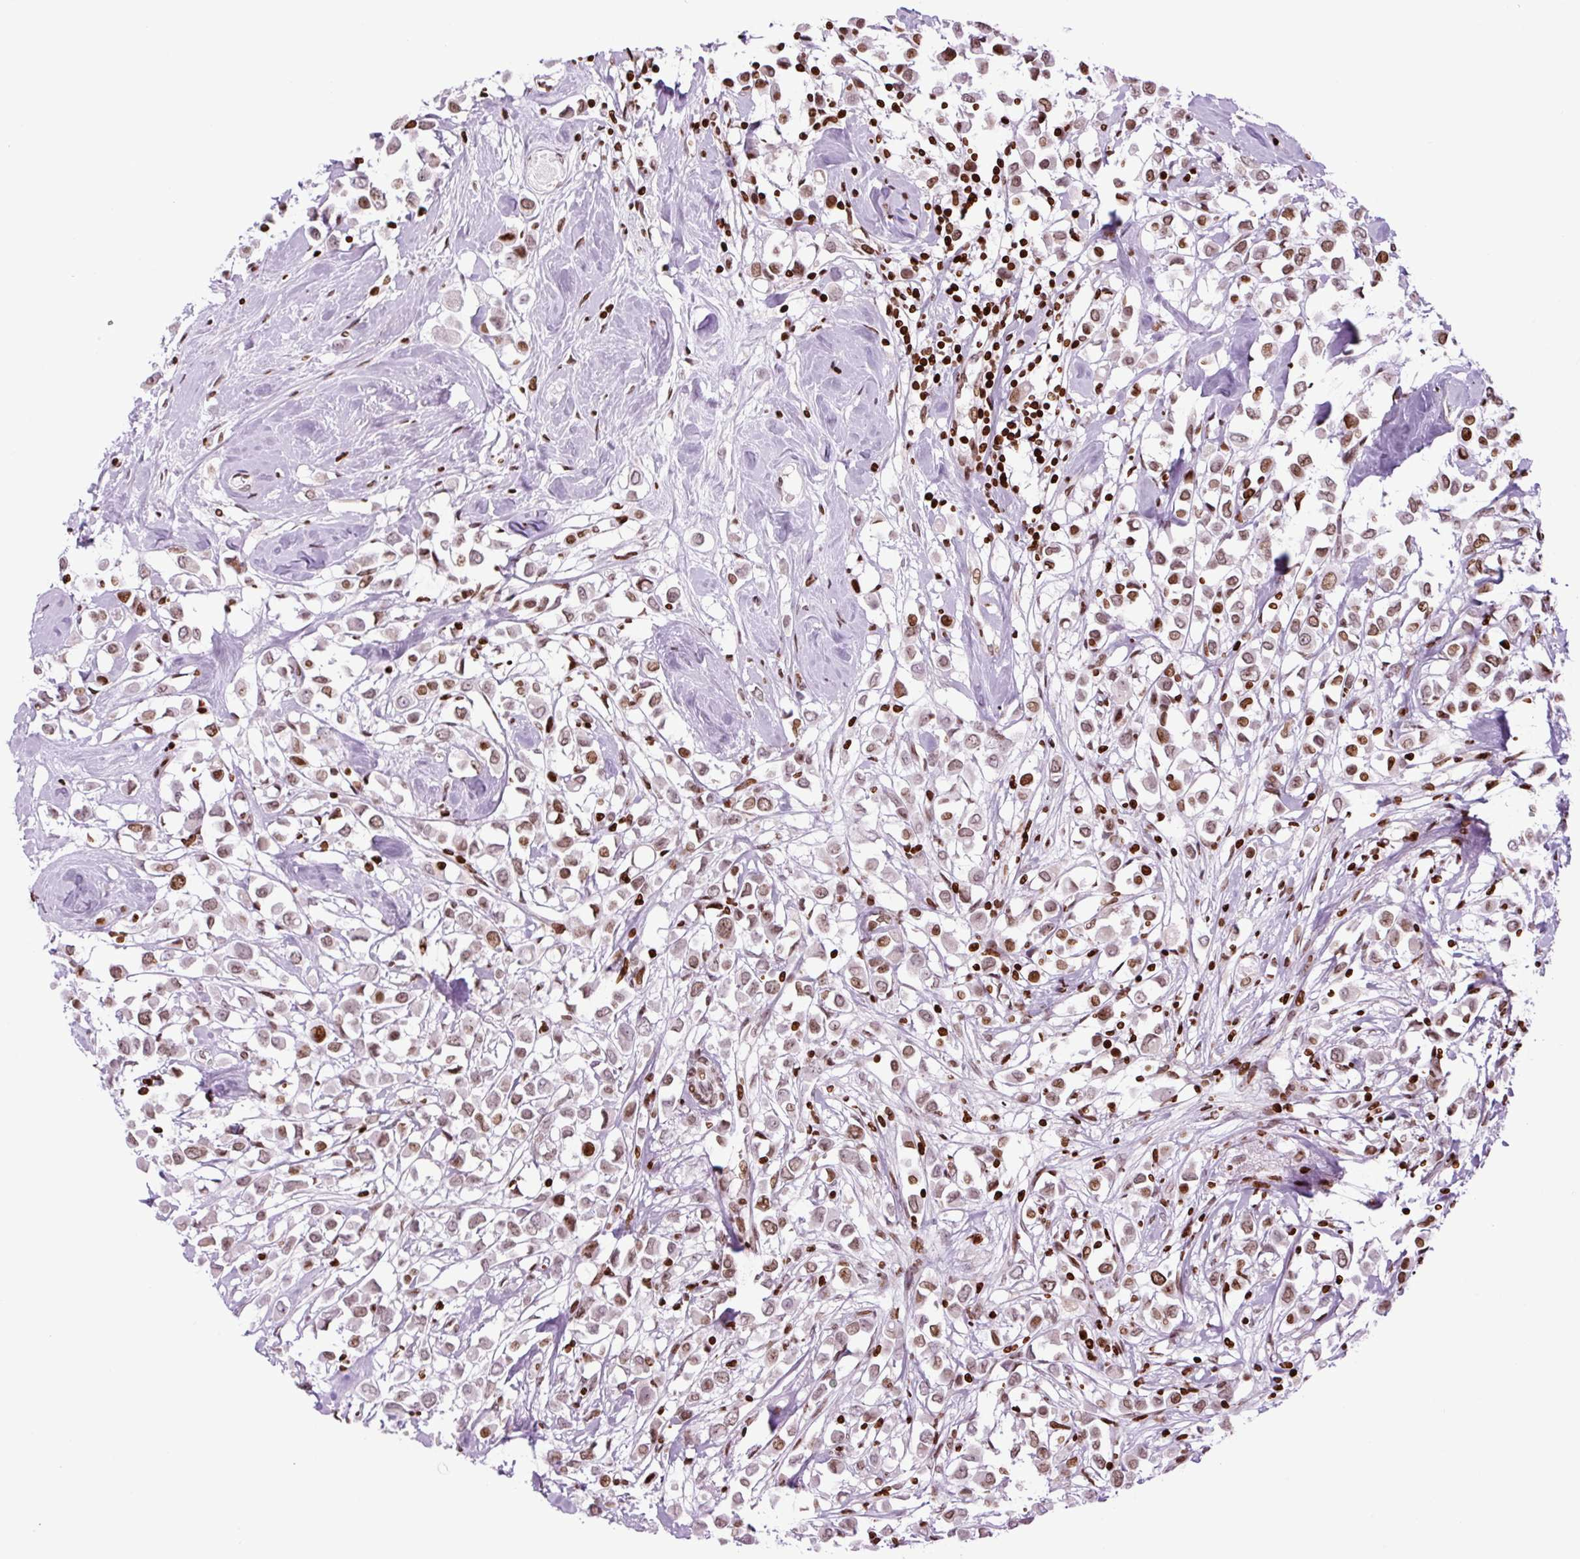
{"staining": {"intensity": "moderate", "quantity": ">75%", "location": "nuclear"}, "tissue": "breast cancer", "cell_type": "Tumor cells", "image_type": "cancer", "snomed": [{"axis": "morphology", "description": "Duct carcinoma"}, {"axis": "topography", "description": "Breast"}], "caption": "This is an image of IHC staining of breast intraductal carcinoma, which shows moderate positivity in the nuclear of tumor cells.", "gene": "H1-3", "patient": {"sex": "female", "age": 61}}